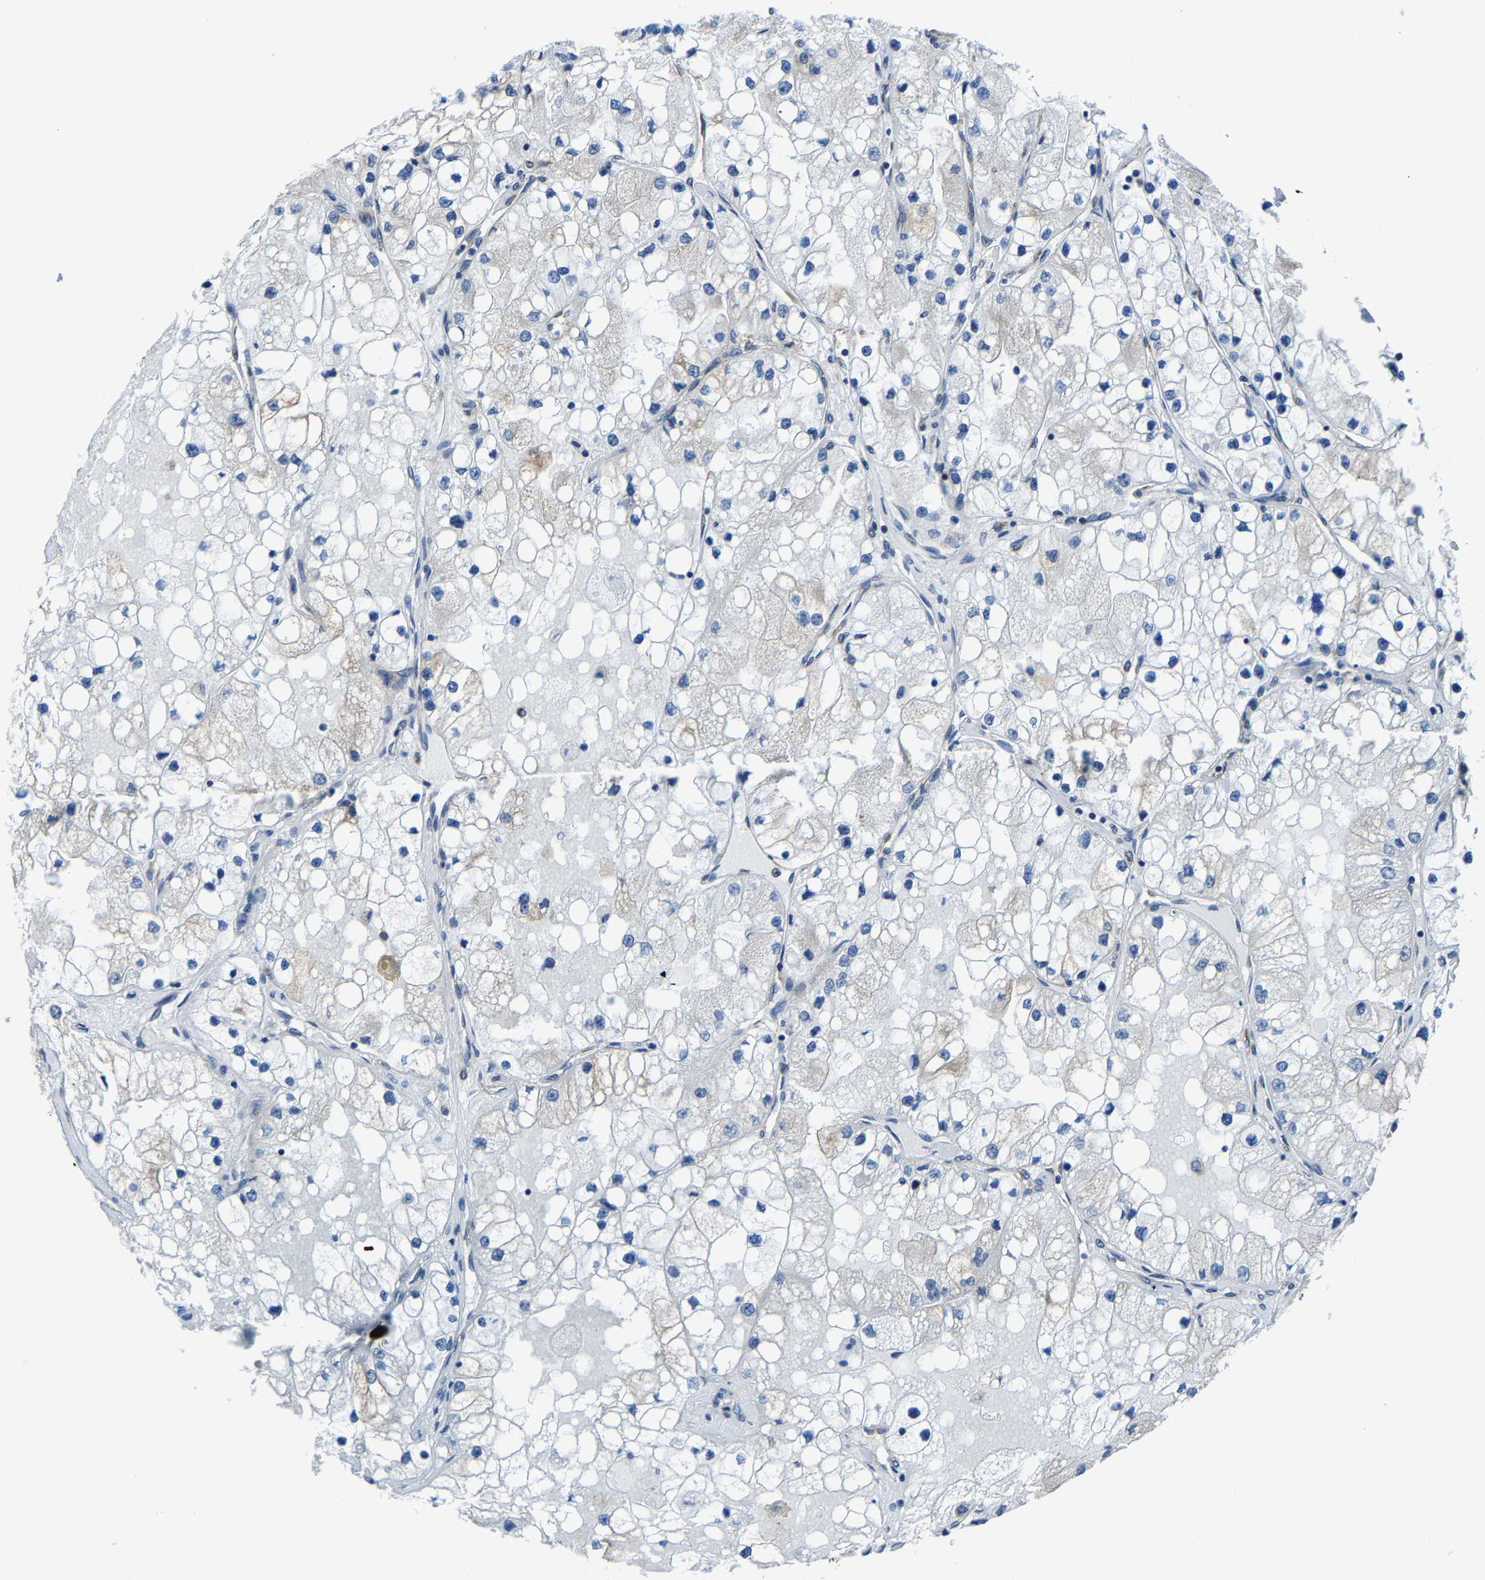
{"staining": {"intensity": "weak", "quantity": "<25%", "location": "cytoplasmic/membranous"}, "tissue": "renal cancer", "cell_type": "Tumor cells", "image_type": "cancer", "snomed": [{"axis": "morphology", "description": "Adenocarcinoma, NOS"}, {"axis": "topography", "description": "Kidney"}], "caption": "Tumor cells show no significant expression in renal adenocarcinoma.", "gene": "G3BP2", "patient": {"sex": "male", "age": 68}}